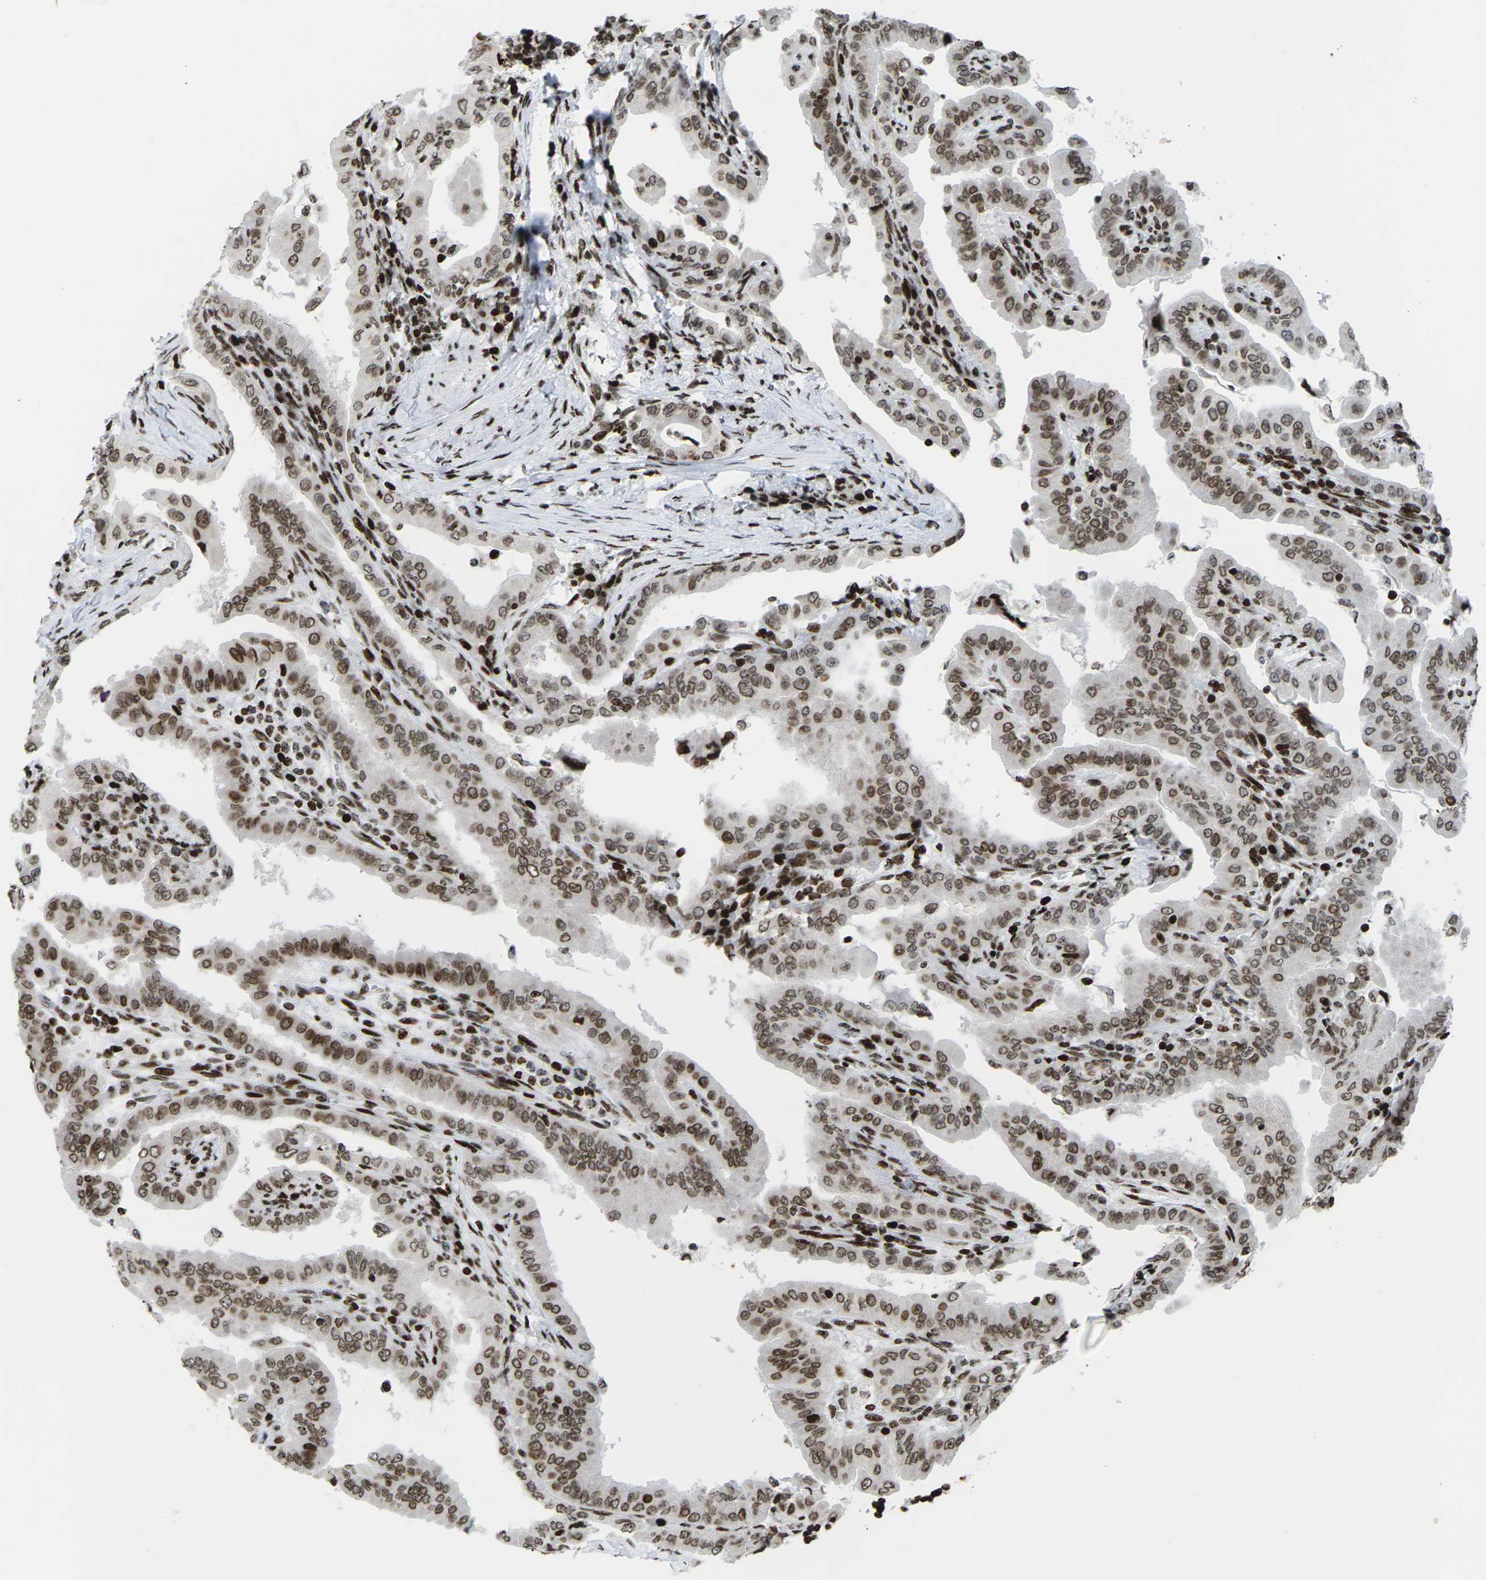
{"staining": {"intensity": "moderate", "quantity": ">75%", "location": "cytoplasmic/membranous,nuclear"}, "tissue": "thyroid cancer", "cell_type": "Tumor cells", "image_type": "cancer", "snomed": [{"axis": "morphology", "description": "Papillary adenocarcinoma, NOS"}, {"axis": "topography", "description": "Thyroid gland"}], "caption": "Papillary adenocarcinoma (thyroid) stained for a protein (brown) shows moderate cytoplasmic/membranous and nuclear positive positivity in about >75% of tumor cells.", "gene": "H1-4", "patient": {"sex": "male", "age": 33}}